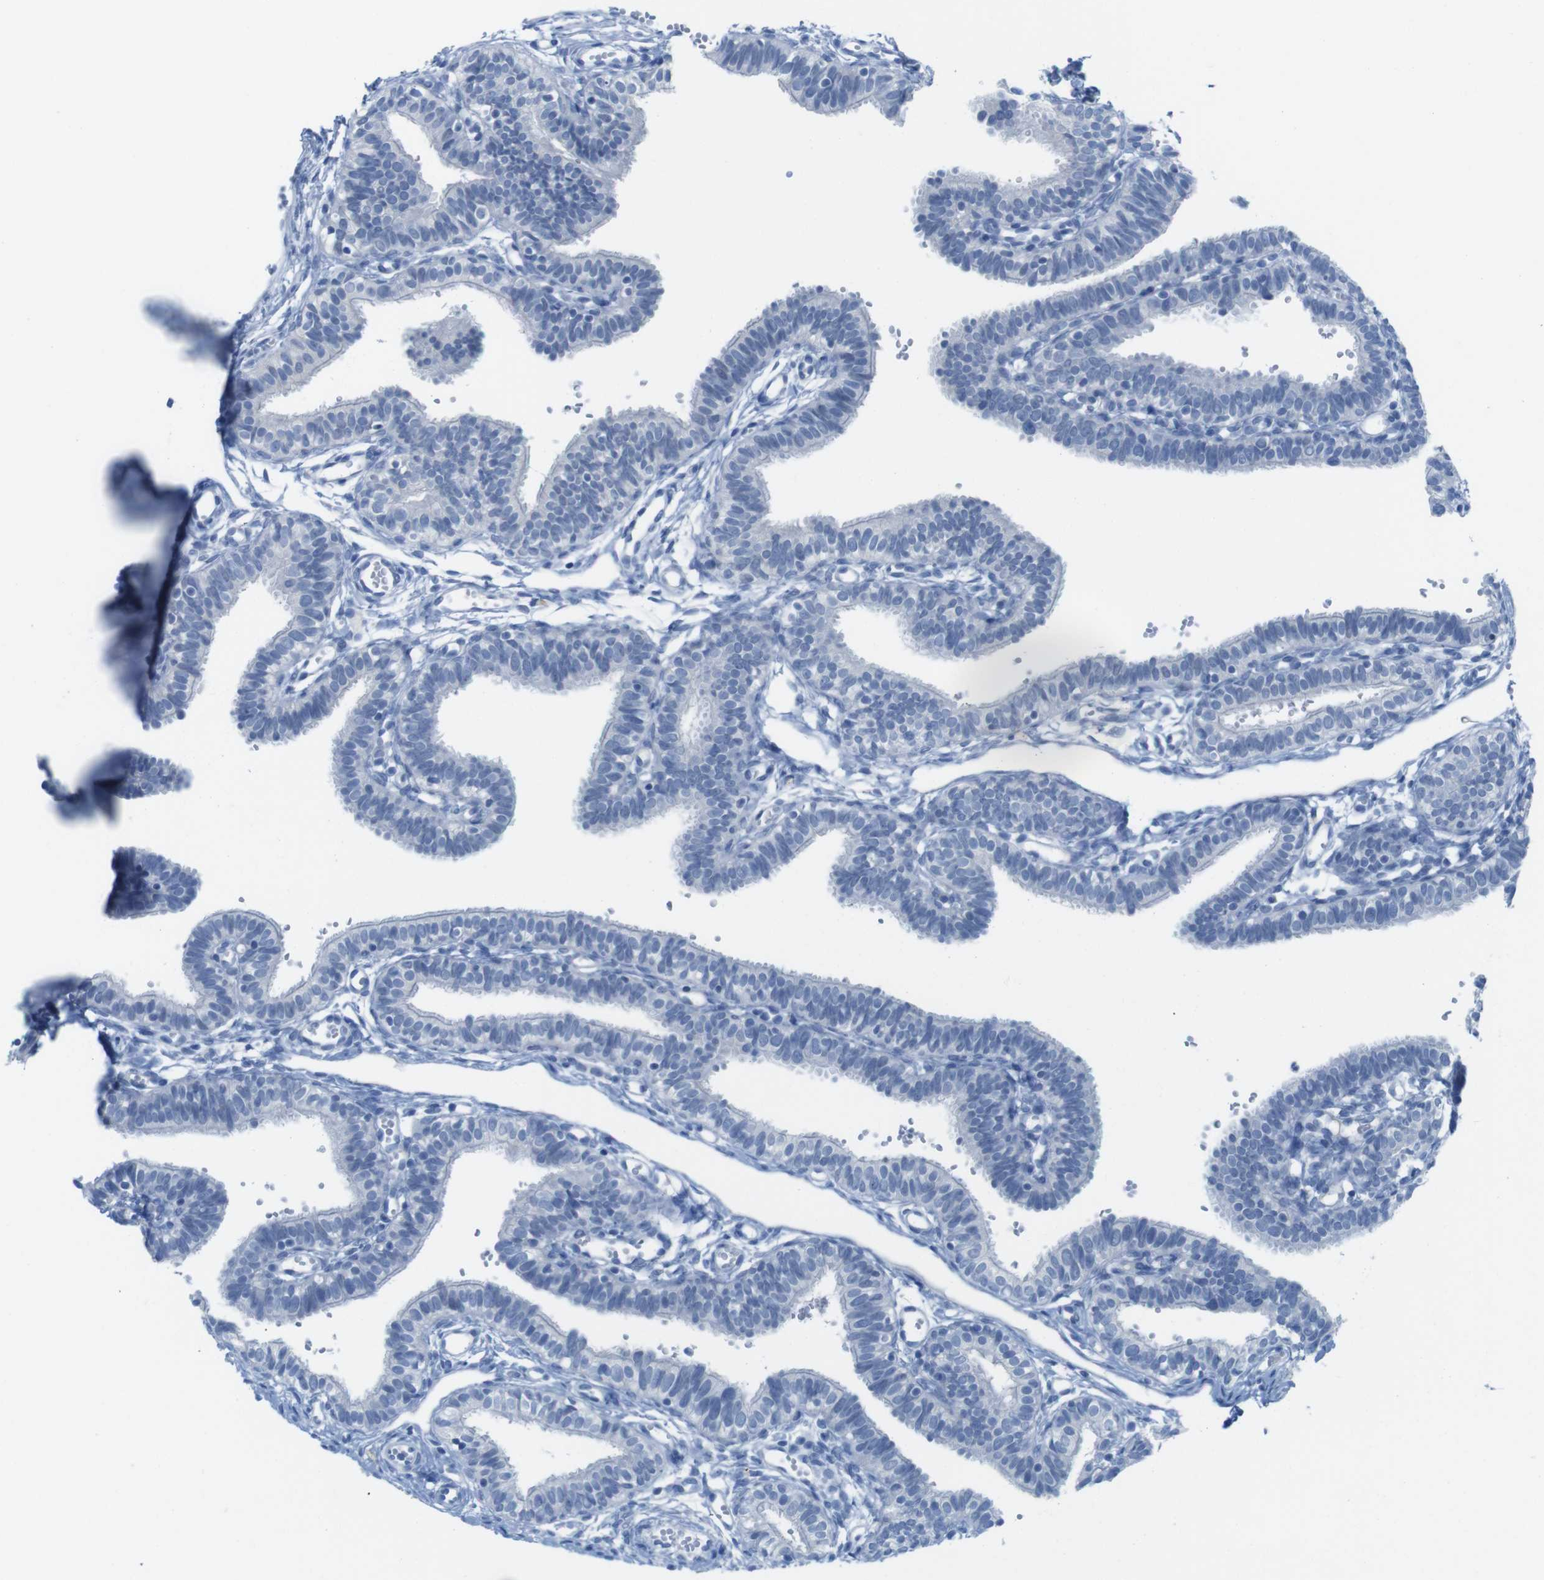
{"staining": {"intensity": "negative", "quantity": "none", "location": "none"}, "tissue": "fallopian tube", "cell_type": "Glandular cells", "image_type": "normal", "snomed": [{"axis": "morphology", "description": "Normal tissue, NOS"}, {"axis": "topography", "description": "Fallopian tube"}, {"axis": "topography", "description": "Placenta"}], "caption": "This is an IHC image of unremarkable fallopian tube. There is no positivity in glandular cells.", "gene": "OPN1SW", "patient": {"sex": "female", "age": 34}}